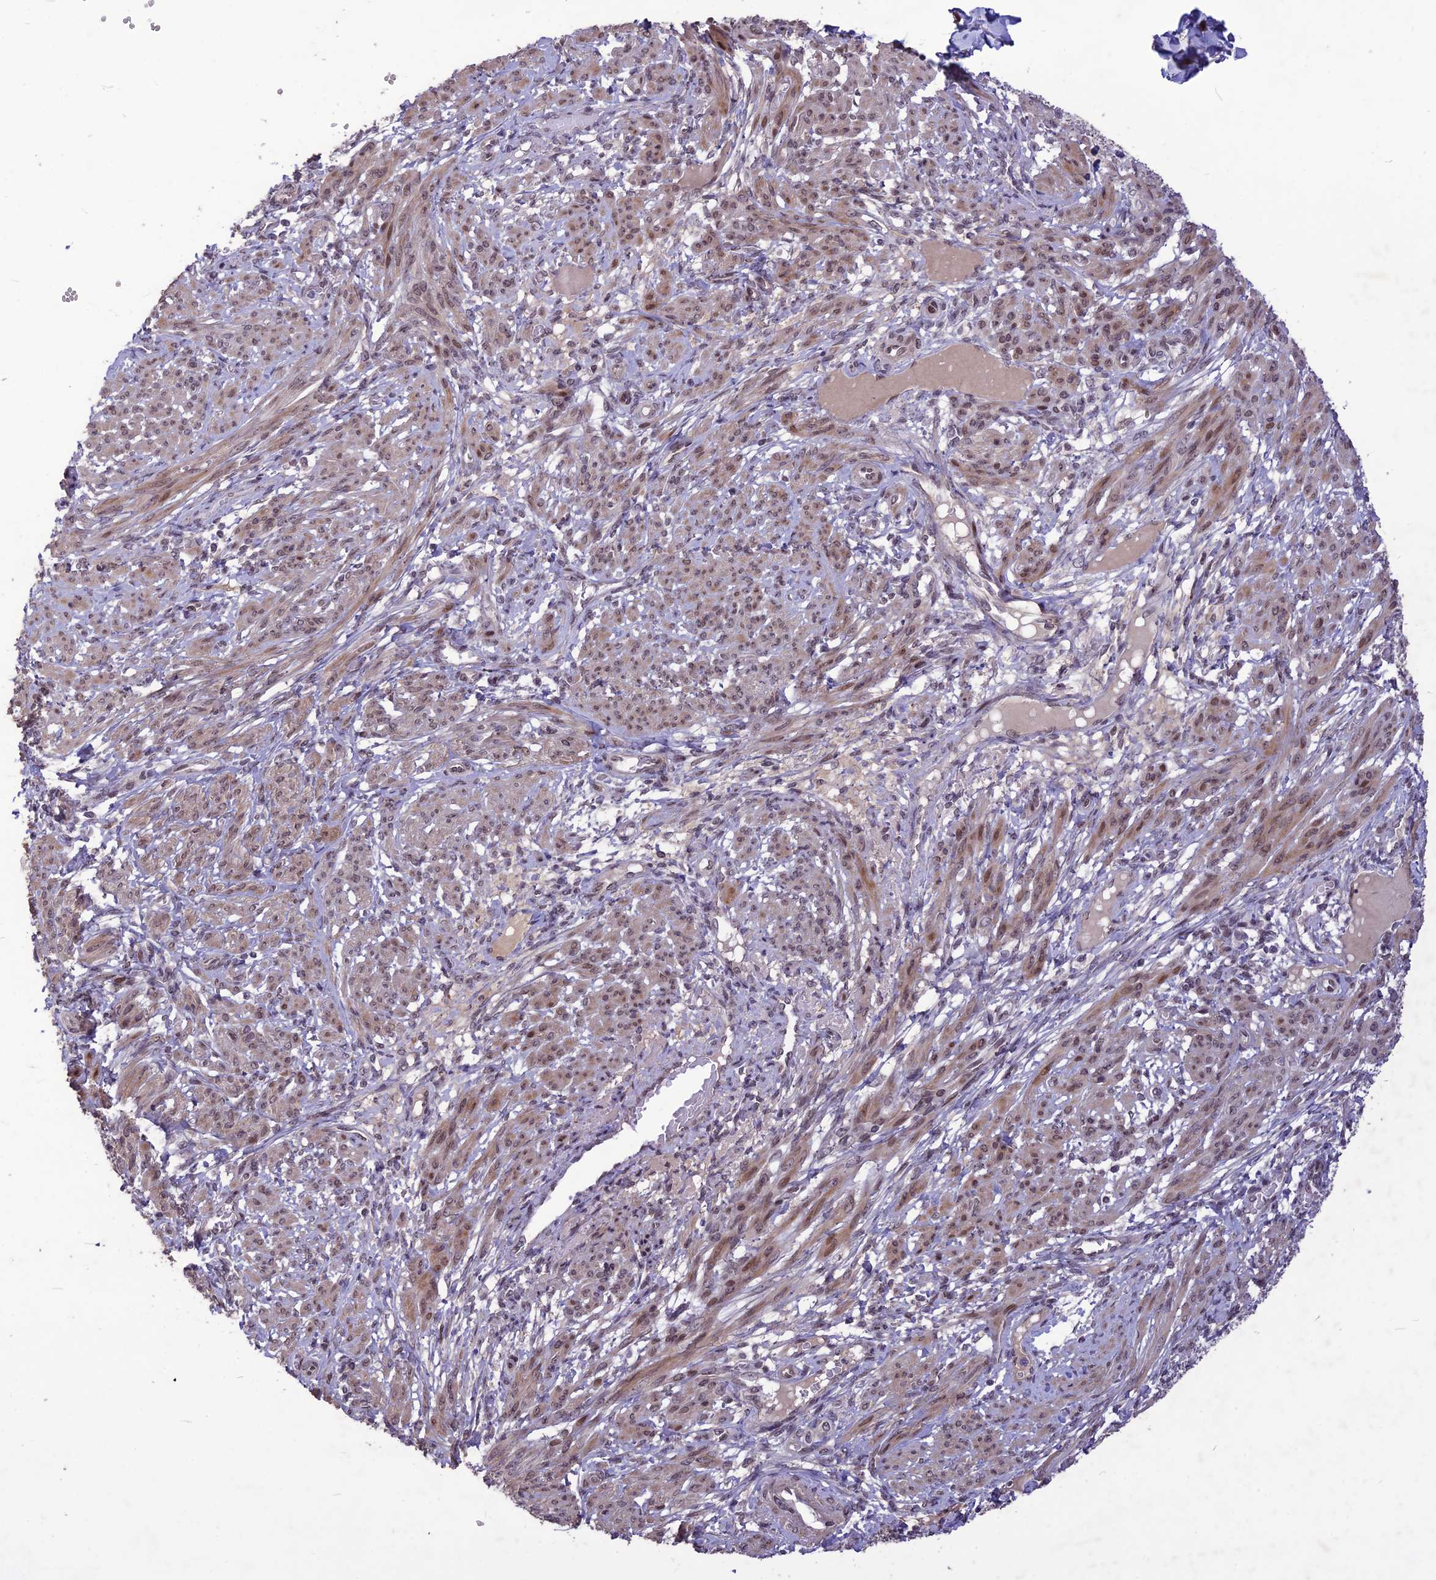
{"staining": {"intensity": "moderate", "quantity": "25%-75%", "location": "cytoplasmic/membranous,nuclear"}, "tissue": "smooth muscle", "cell_type": "Smooth muscle cells", "image_type": "normal", "snomed": [{"axis": "morphology", "description": "Normal tissue, NOS"}, {"axis": "topography", "description": "Smooth muscle"}], "caption": "The histopathology image shows immunohistochemical staining of benign smooth muscle. There is moderate cytoplasmic/membranous,nuclear staining is present in approximately 25%-75% of smooth muscle cells. (DAB IHC, brown staining for protein, blue staining for nuclei).", "gene": "DIS3", "patient": {"sex": "female", "age": 39}}